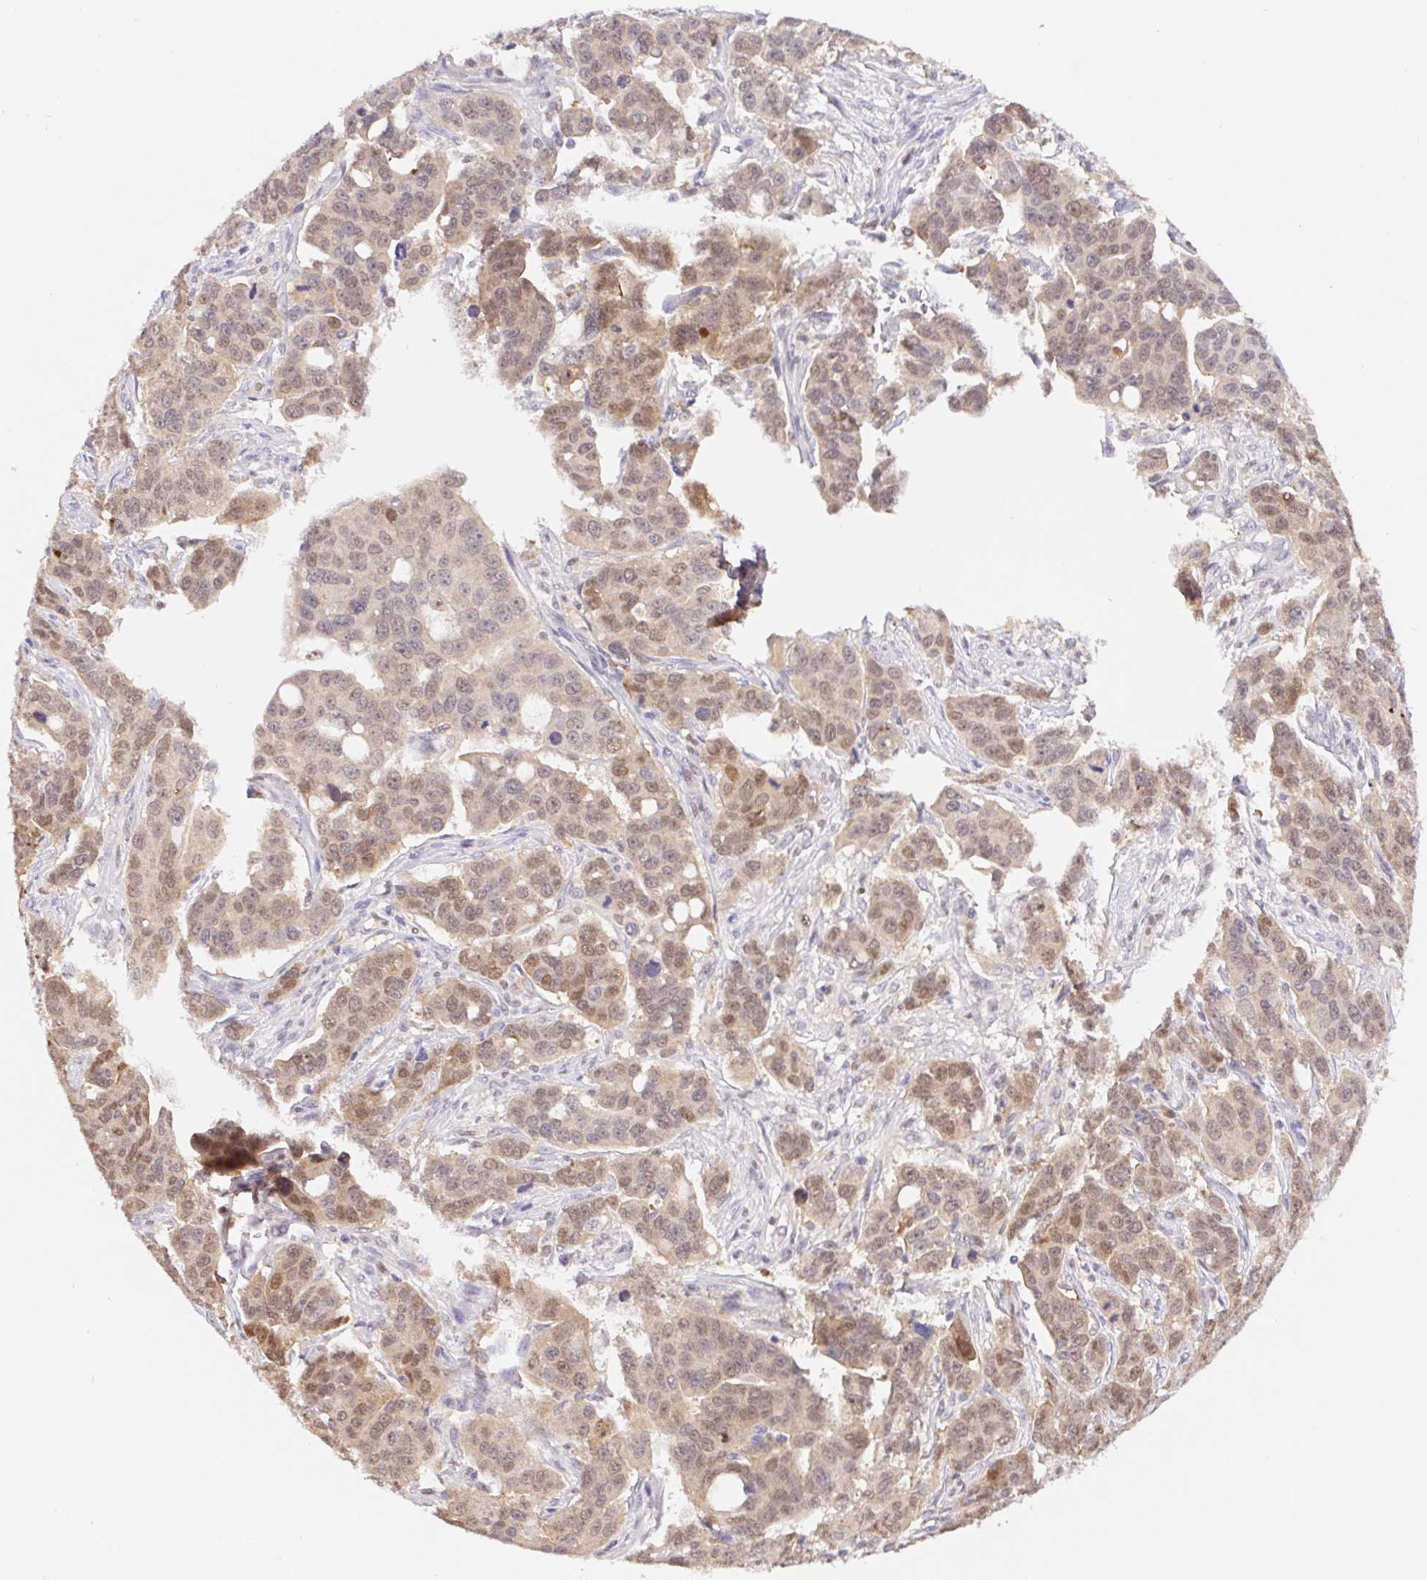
{"staining": {"intensity": "weak", "quantity": ">75%", "location": "nuclear"}, "tissue": "ovarian cancer", "cell_type": "Tumor cells", "image_type": "cancer", "snomed": [{"axis": "morphology", "description": "Carcinoma, endometroid"}, {"axis": "topography", "description": "Ovary"}], "caption": "Immunohistochemistry (IHC) (DAB (3,3'-diaminobenzidine)) staining of endometroid carcinoma (ovarian) displays weak nuclear protein staining in about >75% of tumor cells.", "gene": "L3MBTL4", "patient": {"sex": "female", "age": 78}}